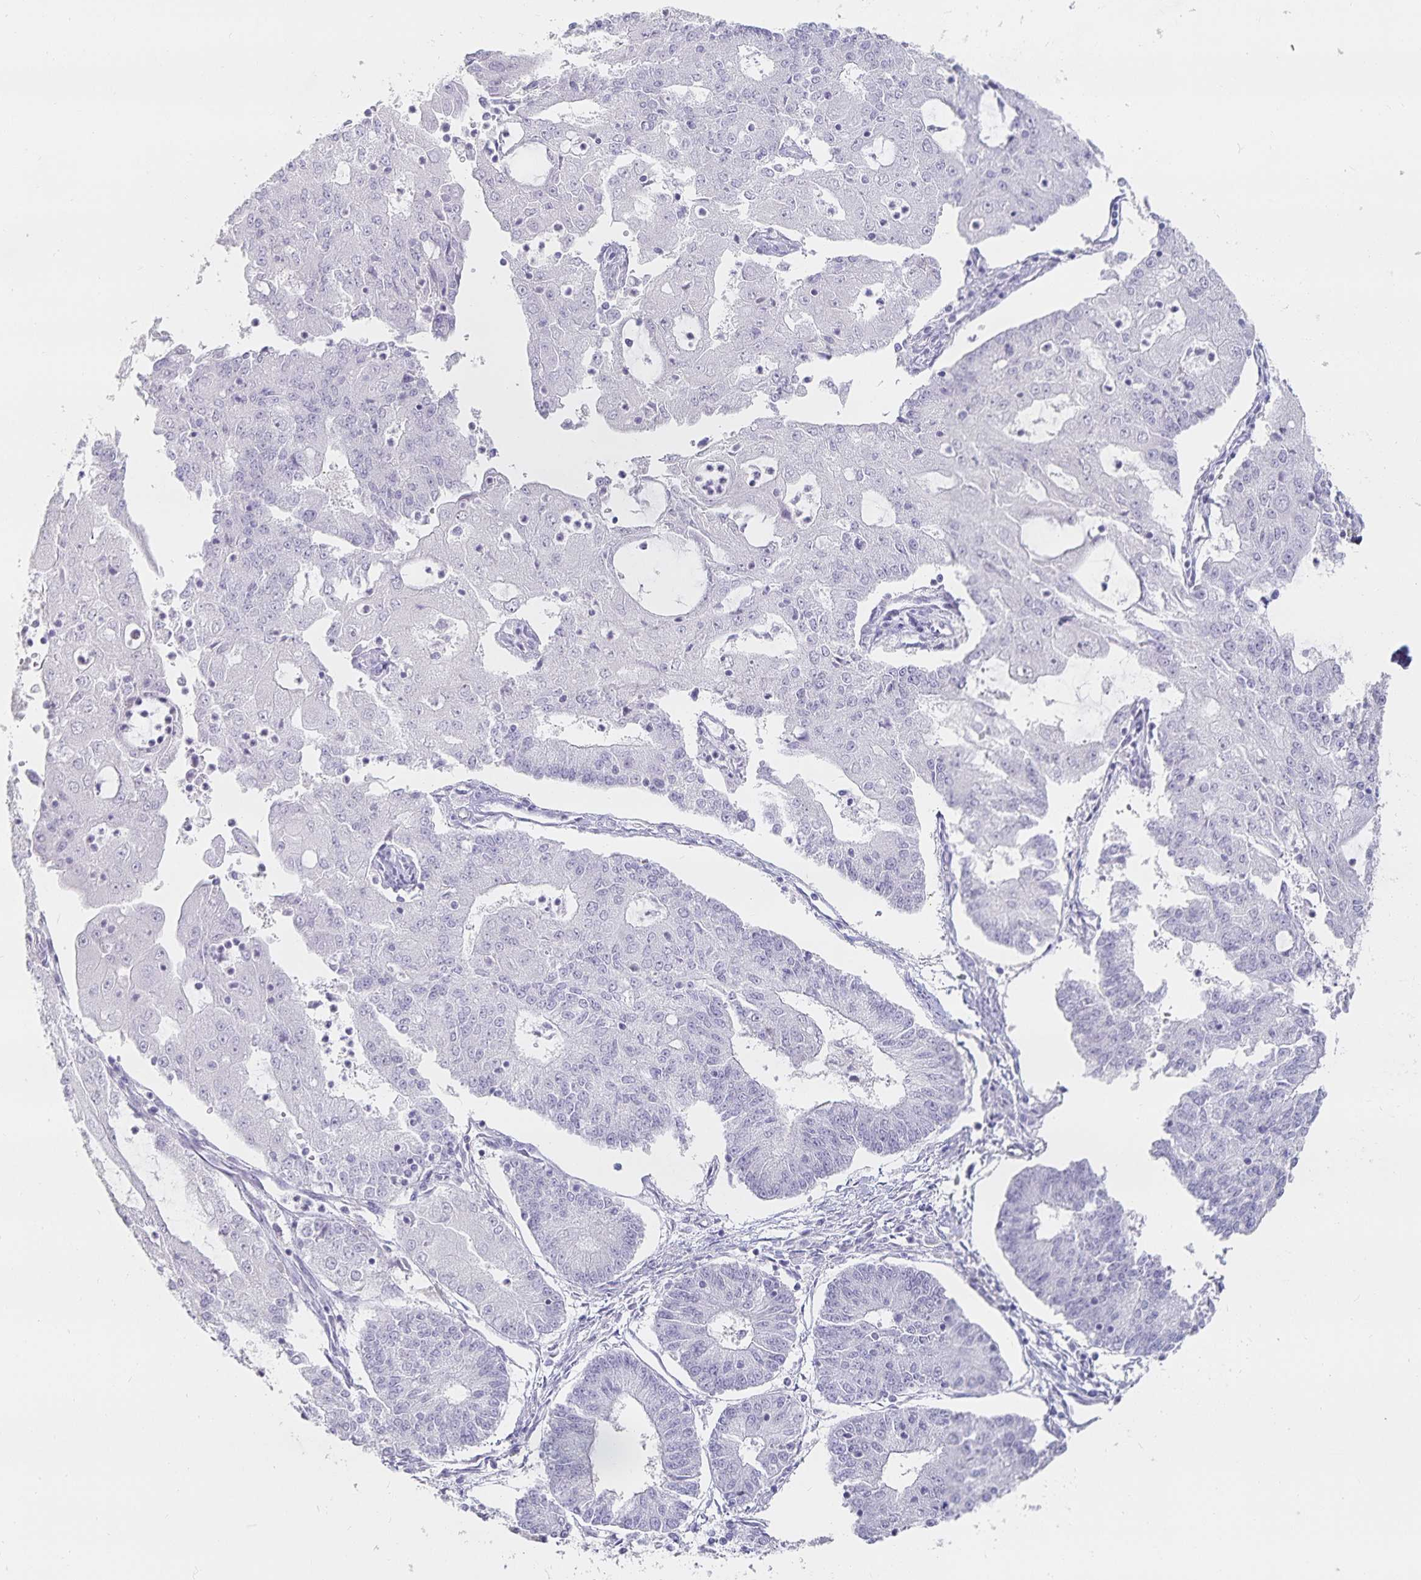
{"staining": {"intensity": "negative", "quantity": "none", "location": "none"}, "tissue": "endometrial cancer", "cell_type": "Tumor cells", "image_type": "cancer", "snomed": [{"axis": "morphology", "description": "Adenocarcinoma, NOS"}, {"axis": "topography", "description": "Endometrium"}], "caption": "Immunohistochemistry (IHC) image of endometrial cancer (adenocarcinoma) stained for a protein (brown), which reveals no positivity in tumor cells.", "gene": "SFTPA1", "patient": {"sex": "female", "age": 56}}